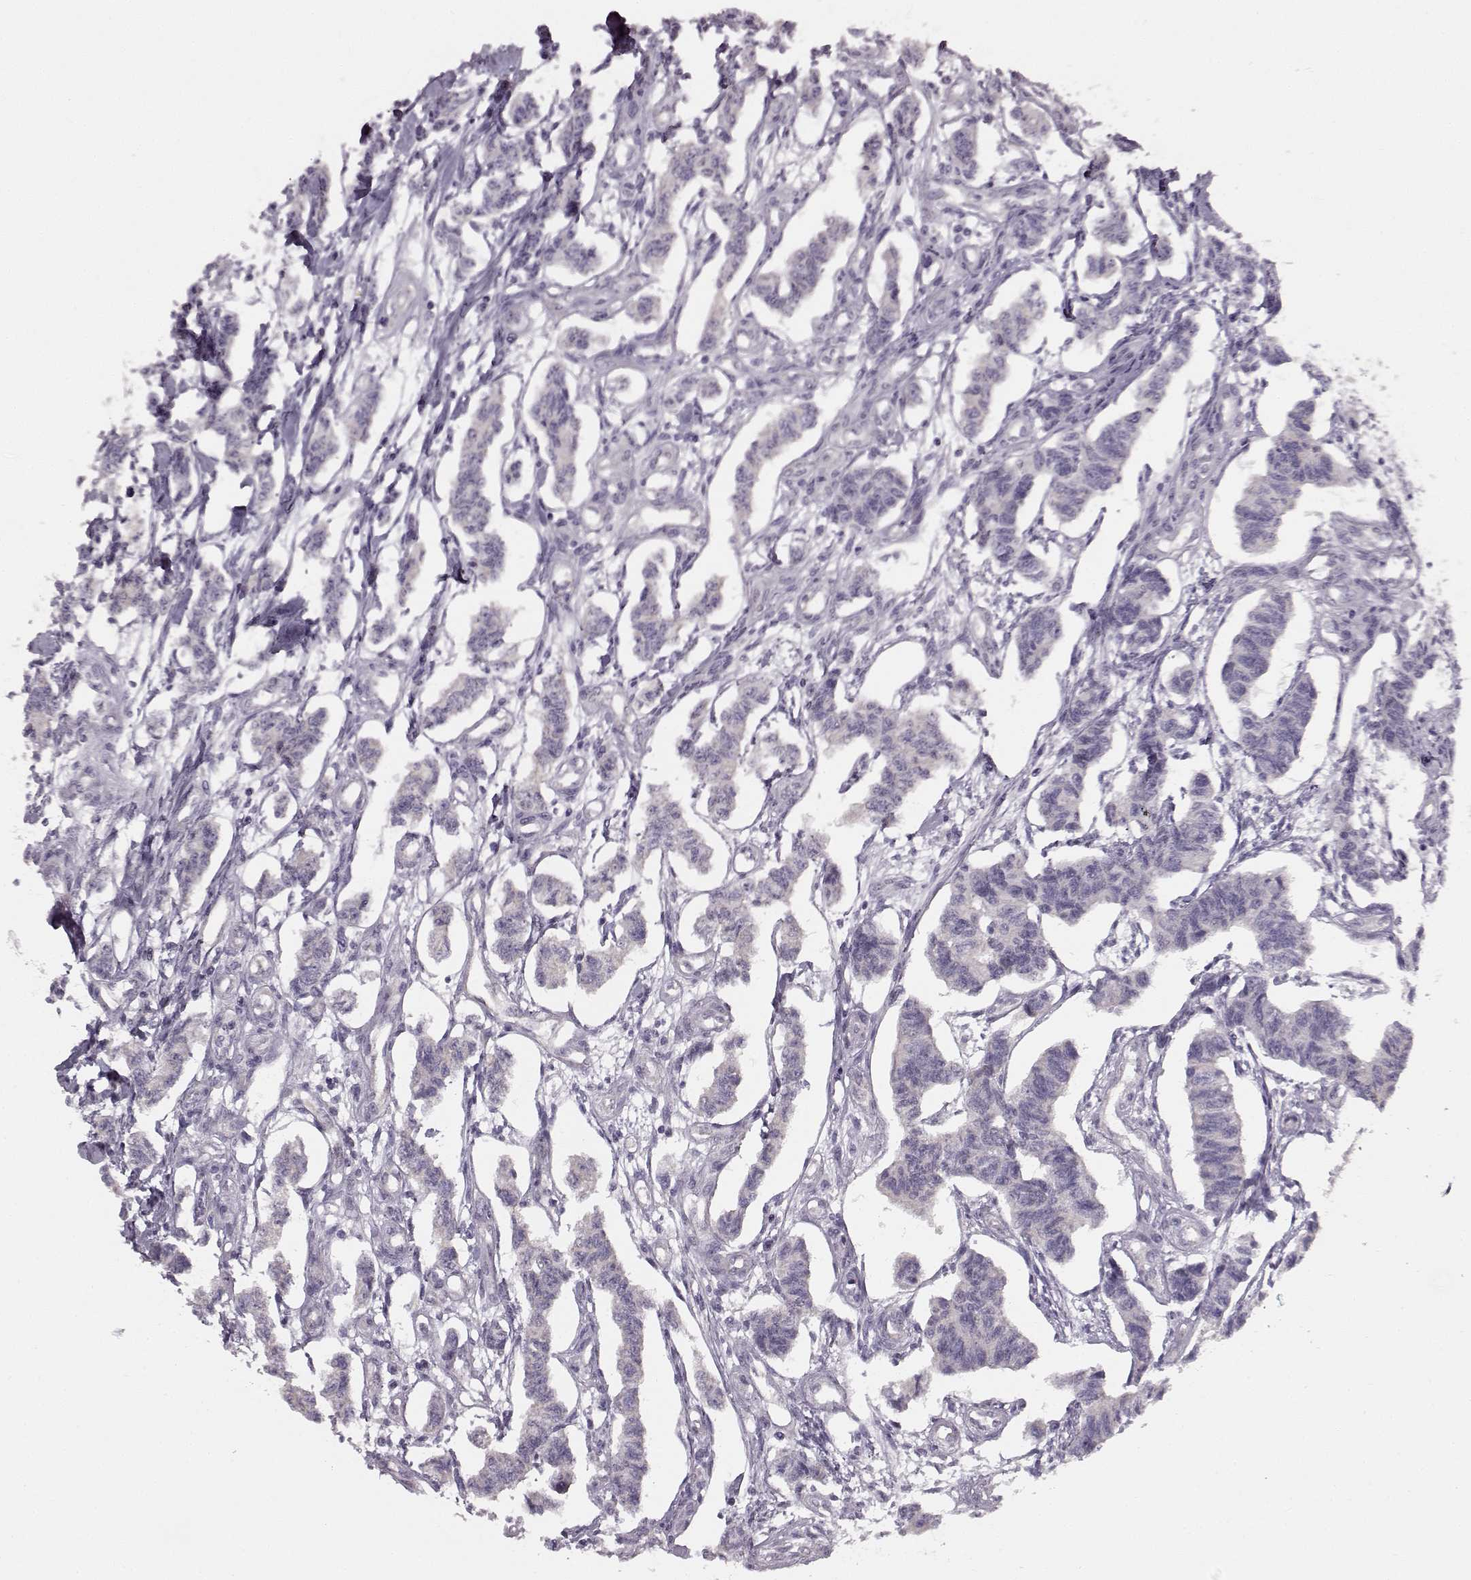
{"staining": {"intensity": "negative", "quantity": "none", "location": "none"}, "tissue": "carcinoid", "cell_type": "Tumor cells", "image_type": "cancer", "snomed": [{"axis": "morphology", "description": "Carcinoid, malignant, NOS"}, {"axis": "topography", "description": "Kidney"}], "caption": "Immunohistochemistry (IHC) of carcinoid (malignant) demonstrates no staining in tumor cells. (DAB IHC visualized using brightfield microscopy, high magnification).", "gene": "MAP6D1", "patient": {"sex": "female", "age": 41}}